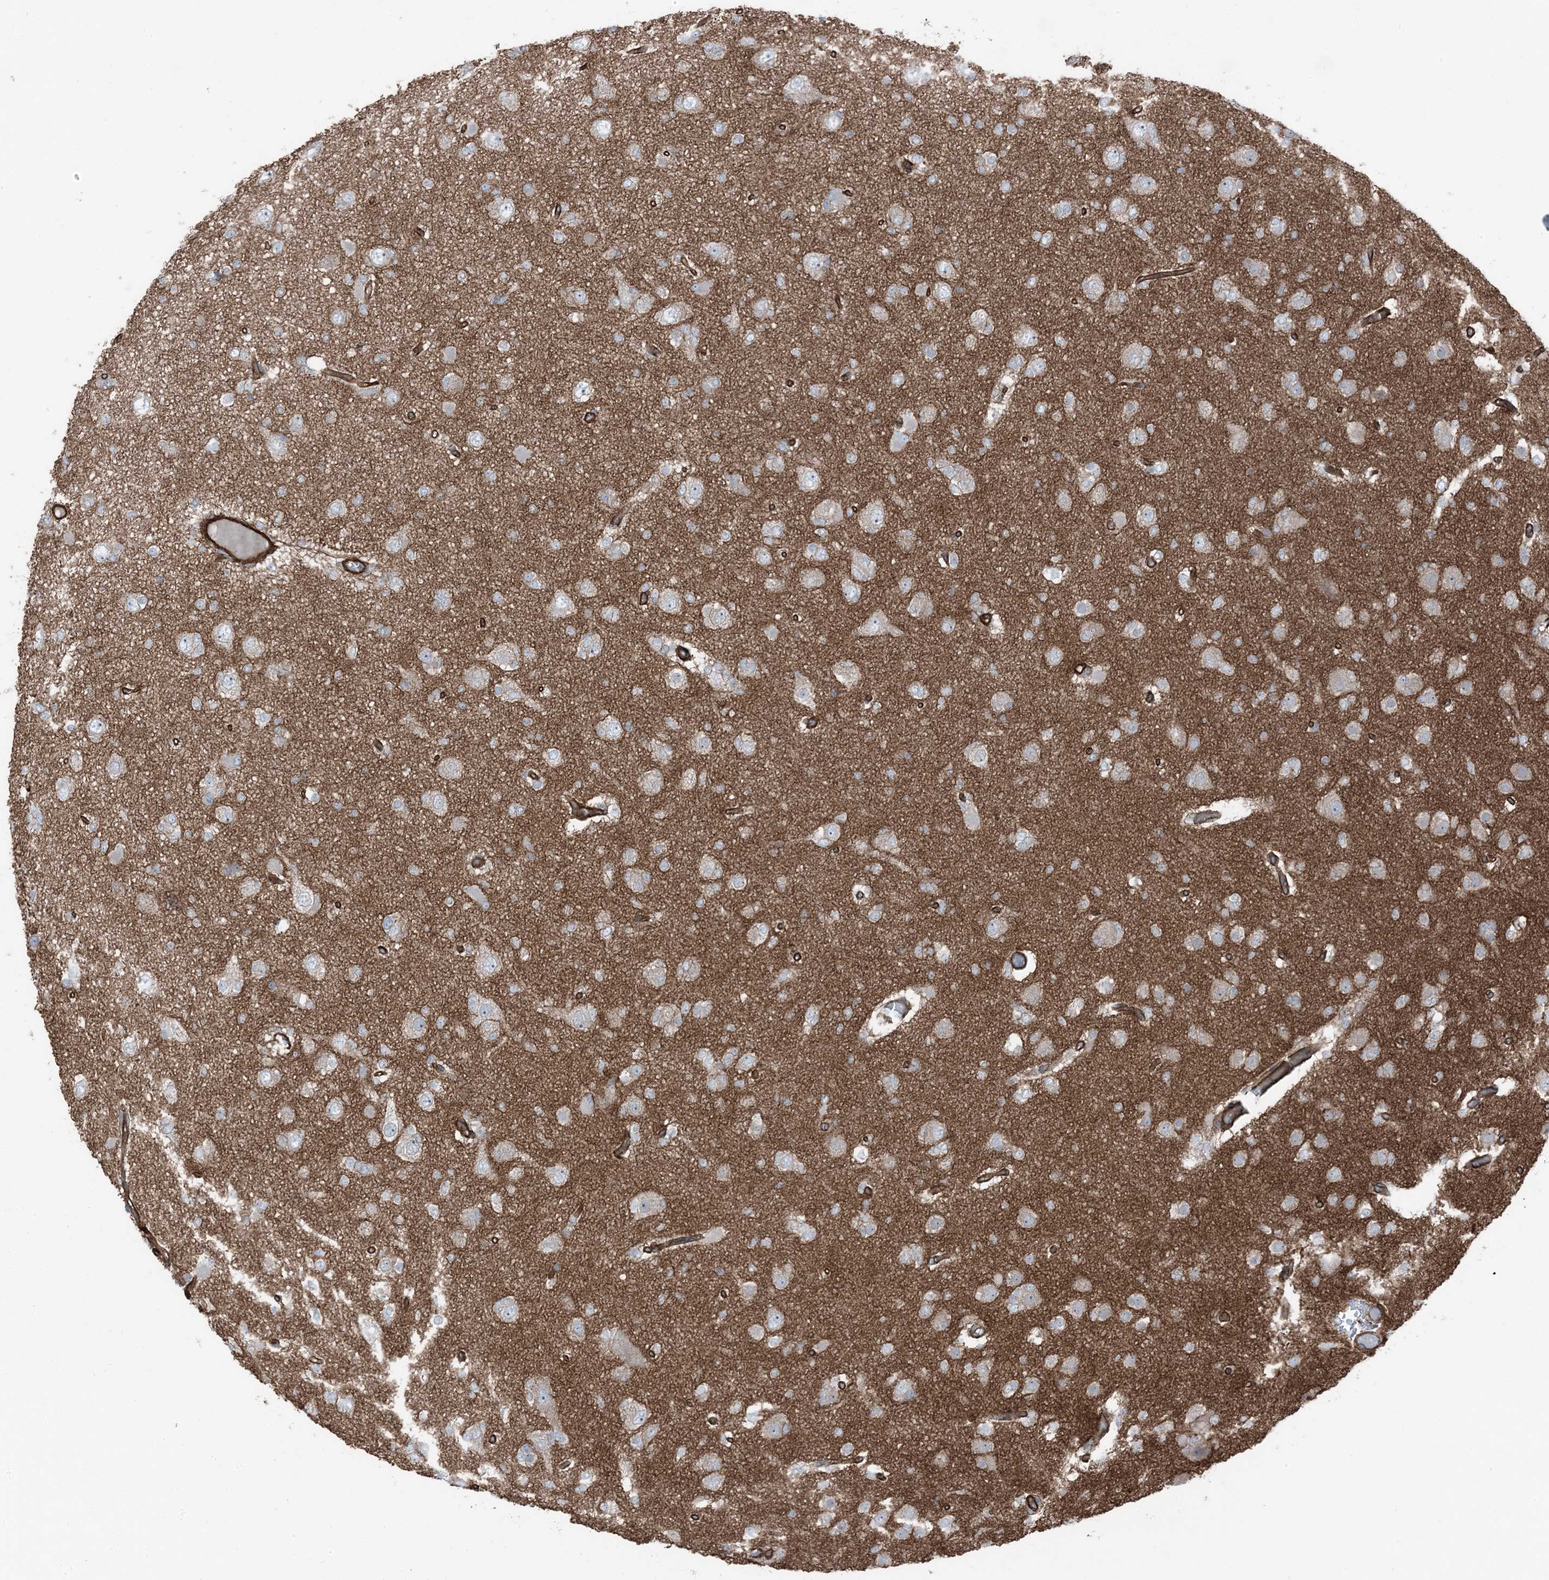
{"staining": {"intensity": "weak", "quantity": "<25%", "location": "cytoplasmic/membranous"}, "tissue": "glioma", "cell_type": "Tumor cells", "image_type": "cancer", "snomed": [{"axis": "morphology", "description": "Glioma, malignant, Low grade"}, {"axis": "topography", "description": "Brain"}], "caption": "Immunohistochemical staining of low-grade glioma (malignant) displays no significant expression in tumor cells.", "gene": "ZFP90", "patient": {"sex": "female", "age": 22}}